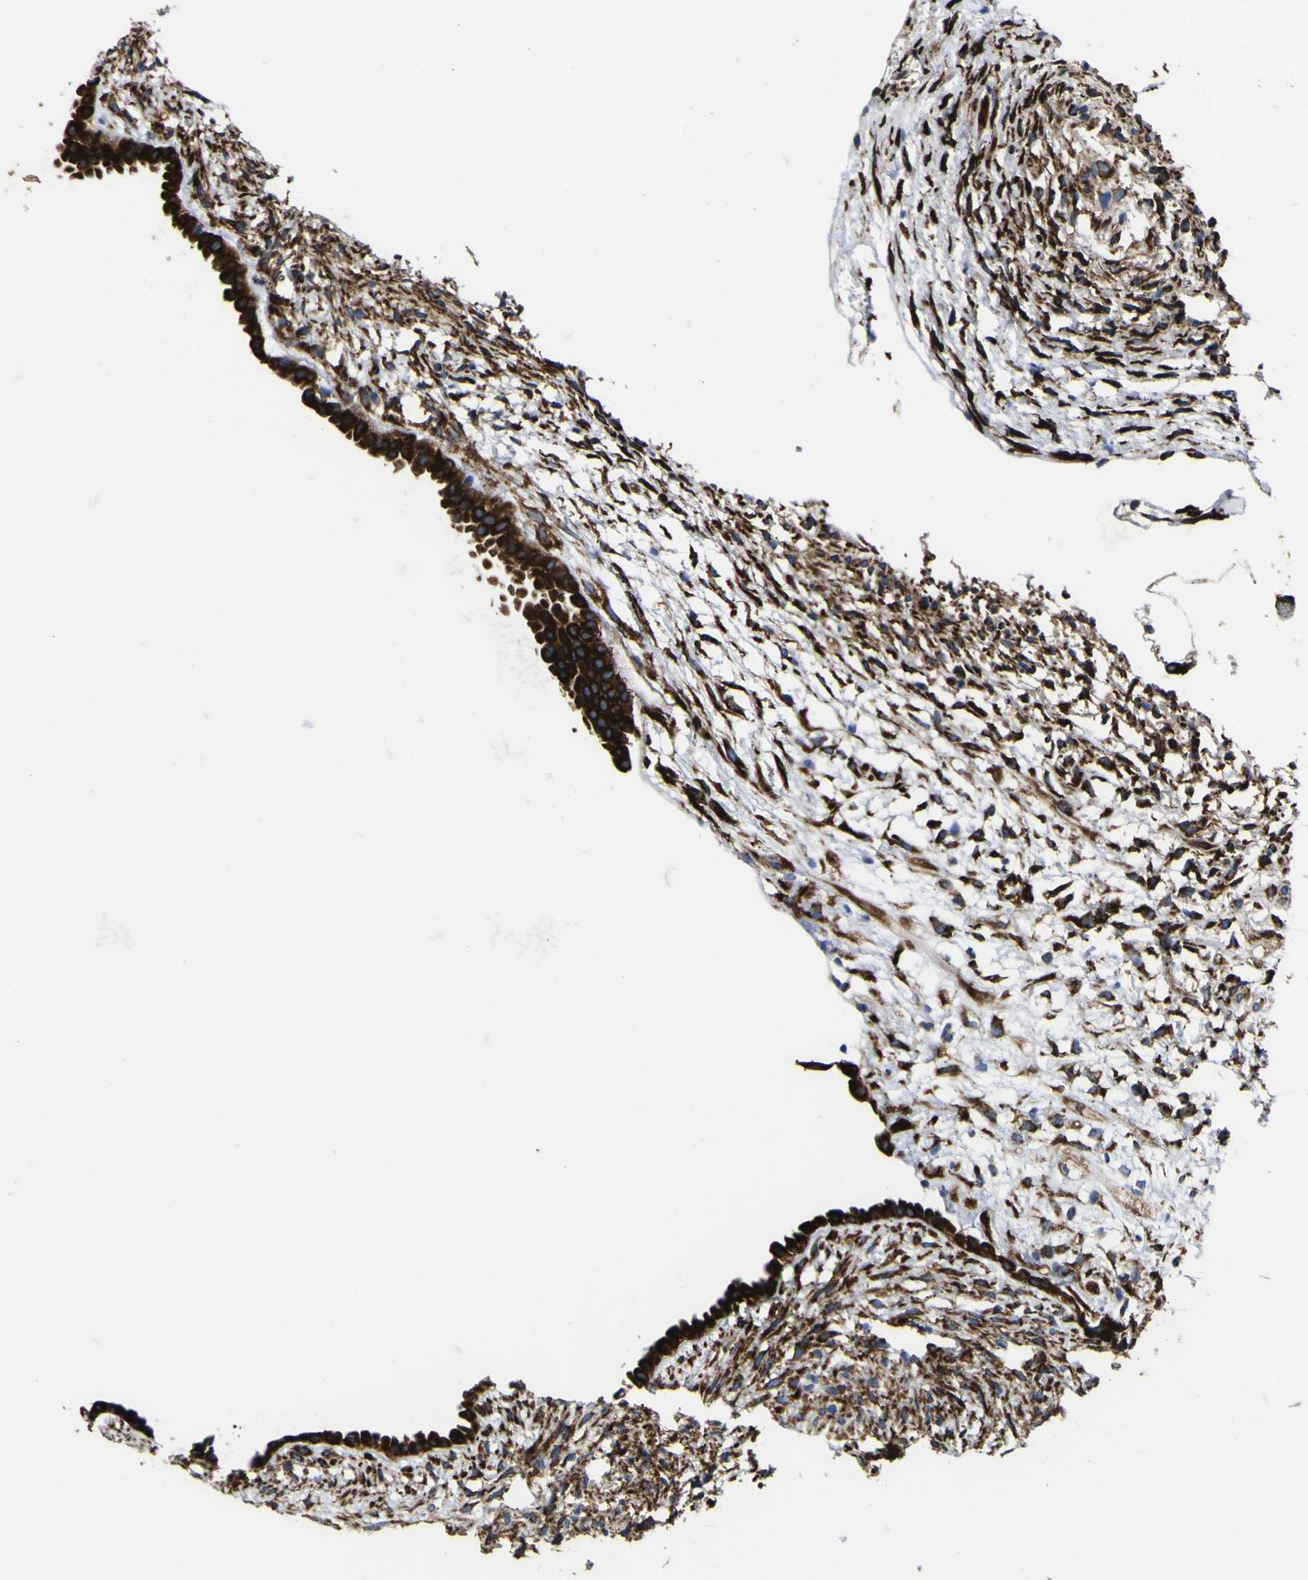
{"staining": {"intensity": "strong", "quantity": "<25%", "location": "cytoplasmic/membranous"}, "tissue": "ovary", "cell_type": "Ovarian stroma cells", "image_type": "normal", "snomed": [{"axis": "morphology", "description": "Normal tissue, NOS"}, {"axis": "morphology", "description": "Cyst, NOS"}, {"axis": "topography", "description": "Ovary"}], "caption": "High-magnification brightfield microscopy of unremarkable ovary stained with DAB (brown) and counterstained with hematoxylin (blue). ovarian stroma cells exhibit strong cytoplasmic/membranous staining is present in about<25% of cells. The protein is stained brown, and the nuclei are stained in blue (DAB (3,3'-diaminobenzidine) IHC with brightfield microscopy, high magnification).", "gene": "SCD", "patient": {"sex": "female", "age": 18}}